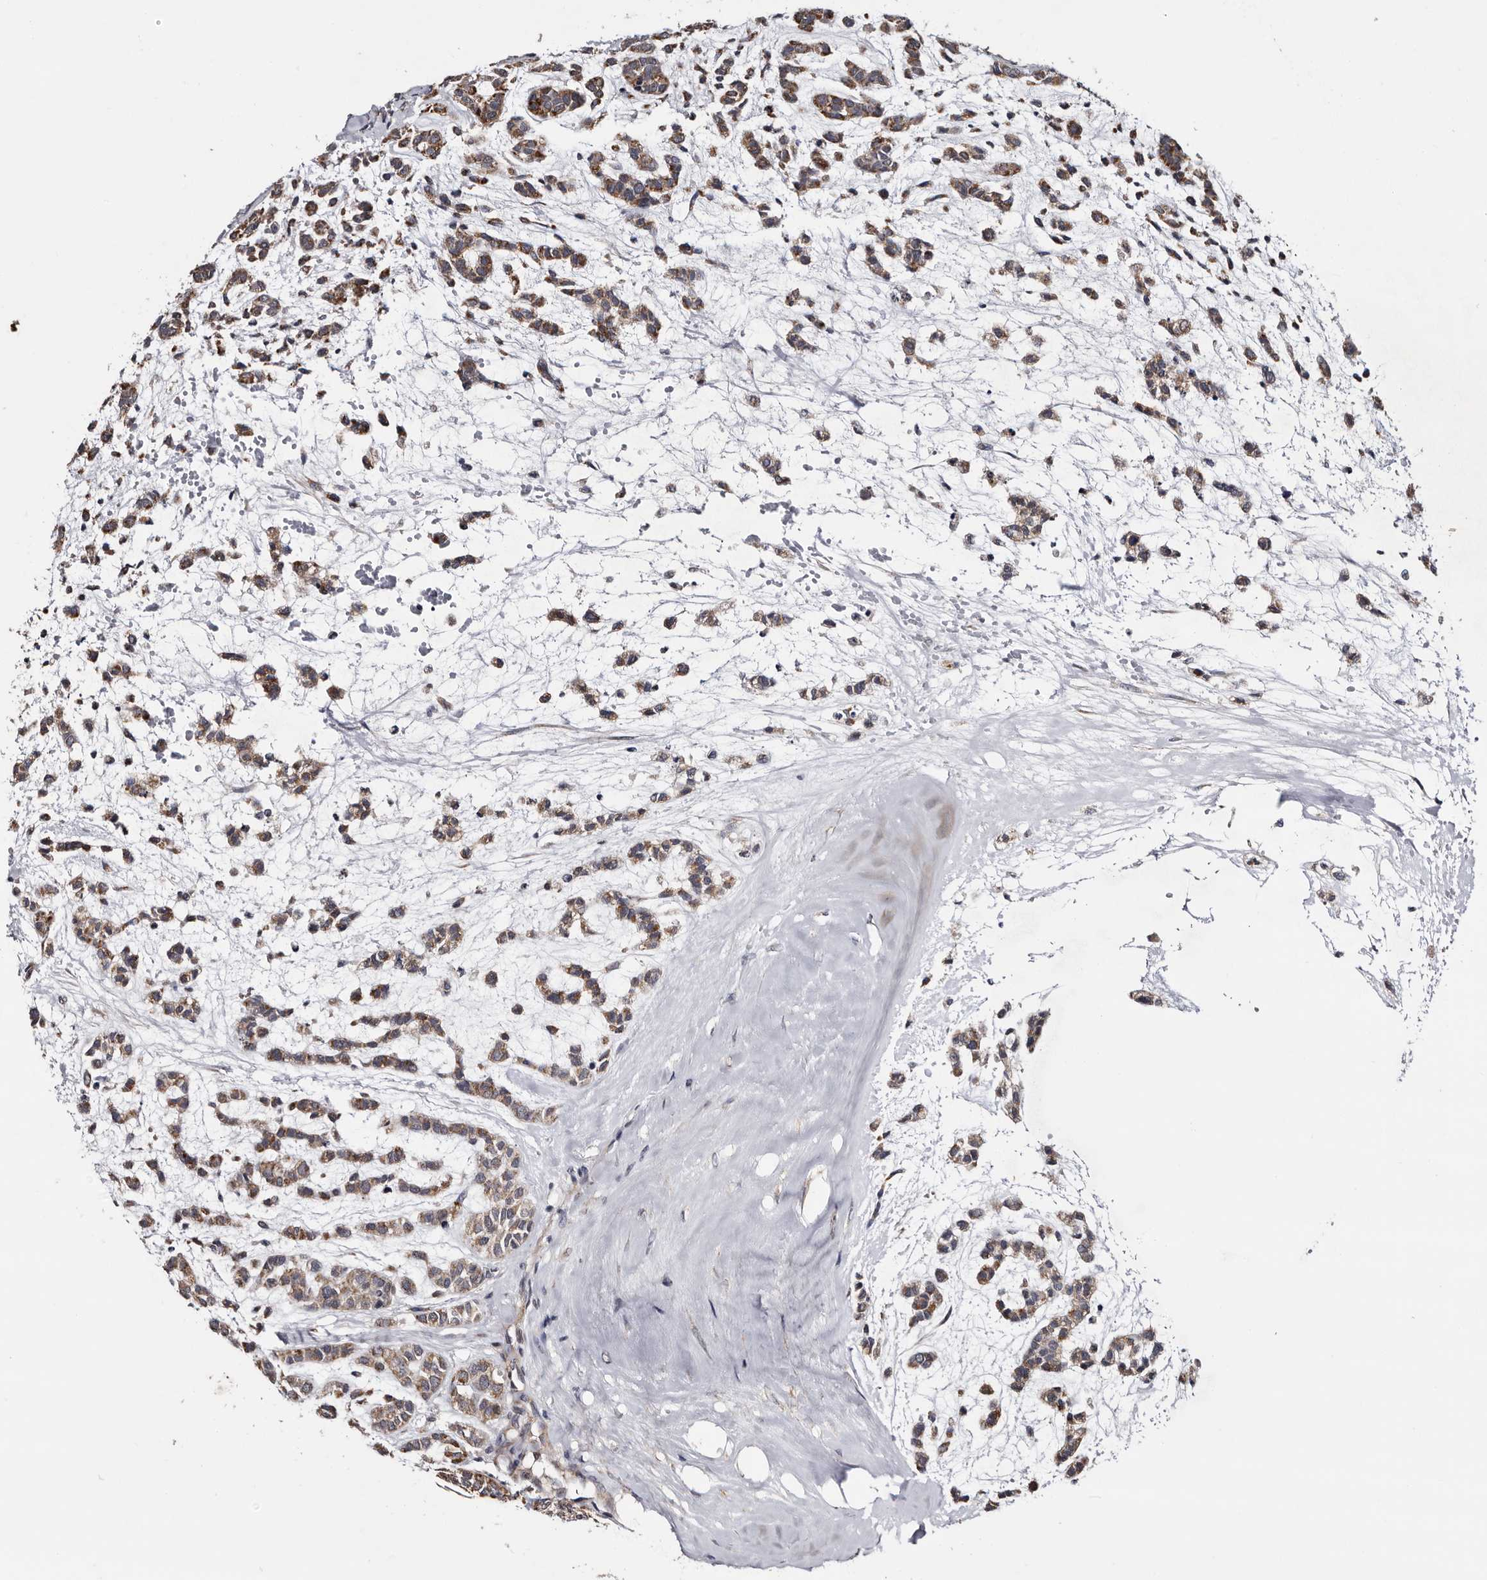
{"staining": {"intensity": "strong", "quantity": ">75%", "location": "cytoplasmic/membranous"}, "tissue": "head and neck cancer", "cell_type": "Tumor cells", "image_type": "cancer", "snomed": [{"axis": "morphology", "description": "Adenocarcinoma, NOS"}, {"axis": "morphology", "description": "Adenoma, NOS"}, {"axis": "topography", "description": "Head-Neck"}], "caption": "Strong cytoplasmic/membranous protein positivity is identified in about >75% of tumor cells in head and neck adenocarcinoma. The protein is stained brown, and the nuclei are stained in blue (DAB (3,3'-diaminobenzidine) IHC with brightfield microscopy, high magnification).", "gene": "ARMCX2", "patient": {"sex": "female", "age": 55}}